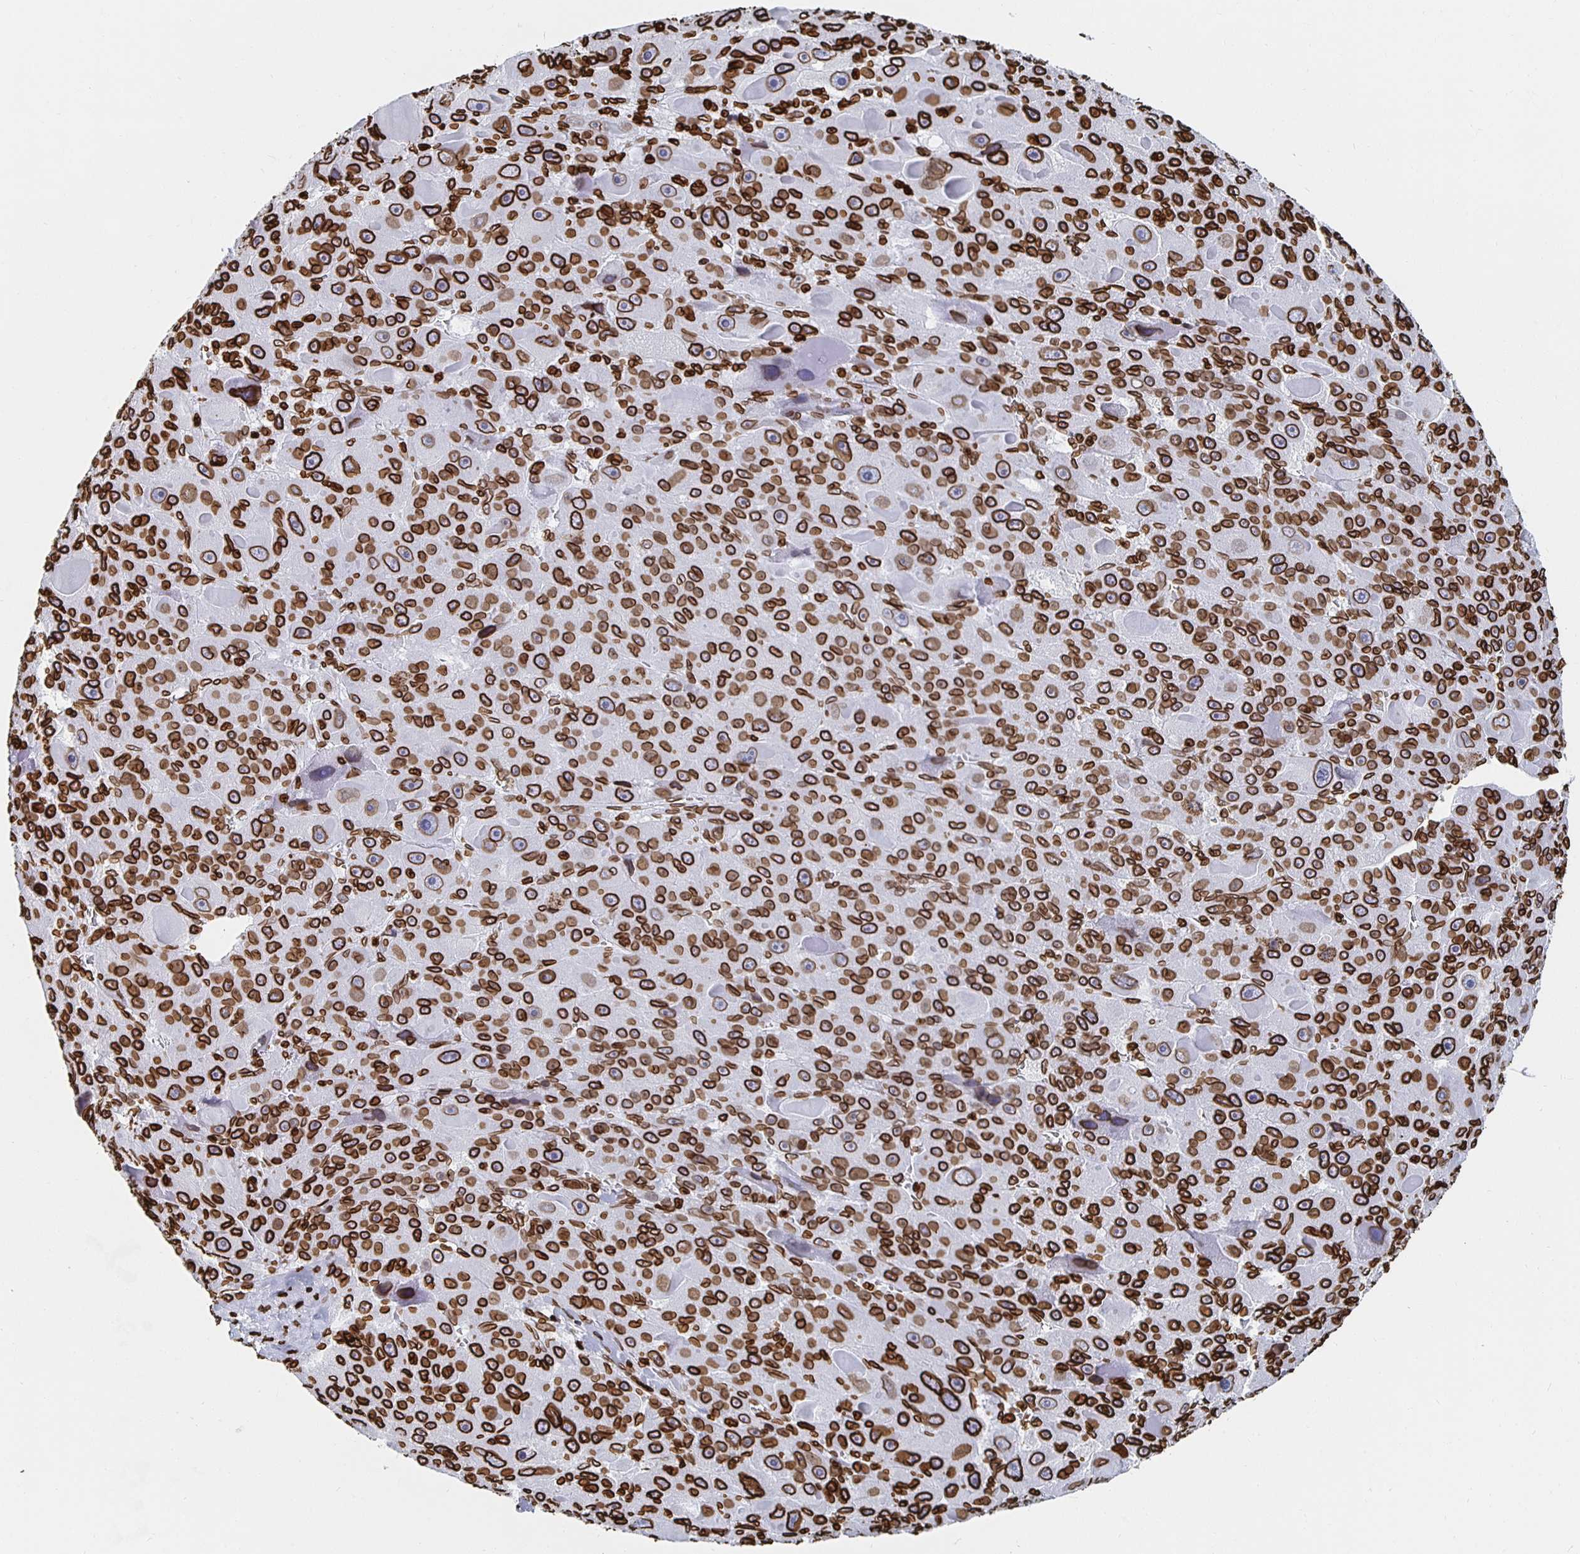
{"staining": {"intensity": "strong", "quantity": ">75%", "location": "cytoplasmic/membranous,nuclear"}, "tissue": "liver cancer", "cell_type": "Tumor cells", "image_type": "cancer", "snomed": [{"axis": "morphology", "description": "Carcinoma, Hepatocellular, NOS"}, {"axis": "topography", "description": "Liver"}], "caption": "This micrograph exhibits IHC staining of human hepatocellular carcinoma (liver), with high strong cytoplasmic/membranous and nuclear expression in about >75% of tumor cells.", "gene": "LMNB1", "patient": {"sex": "male", "age": 76}}